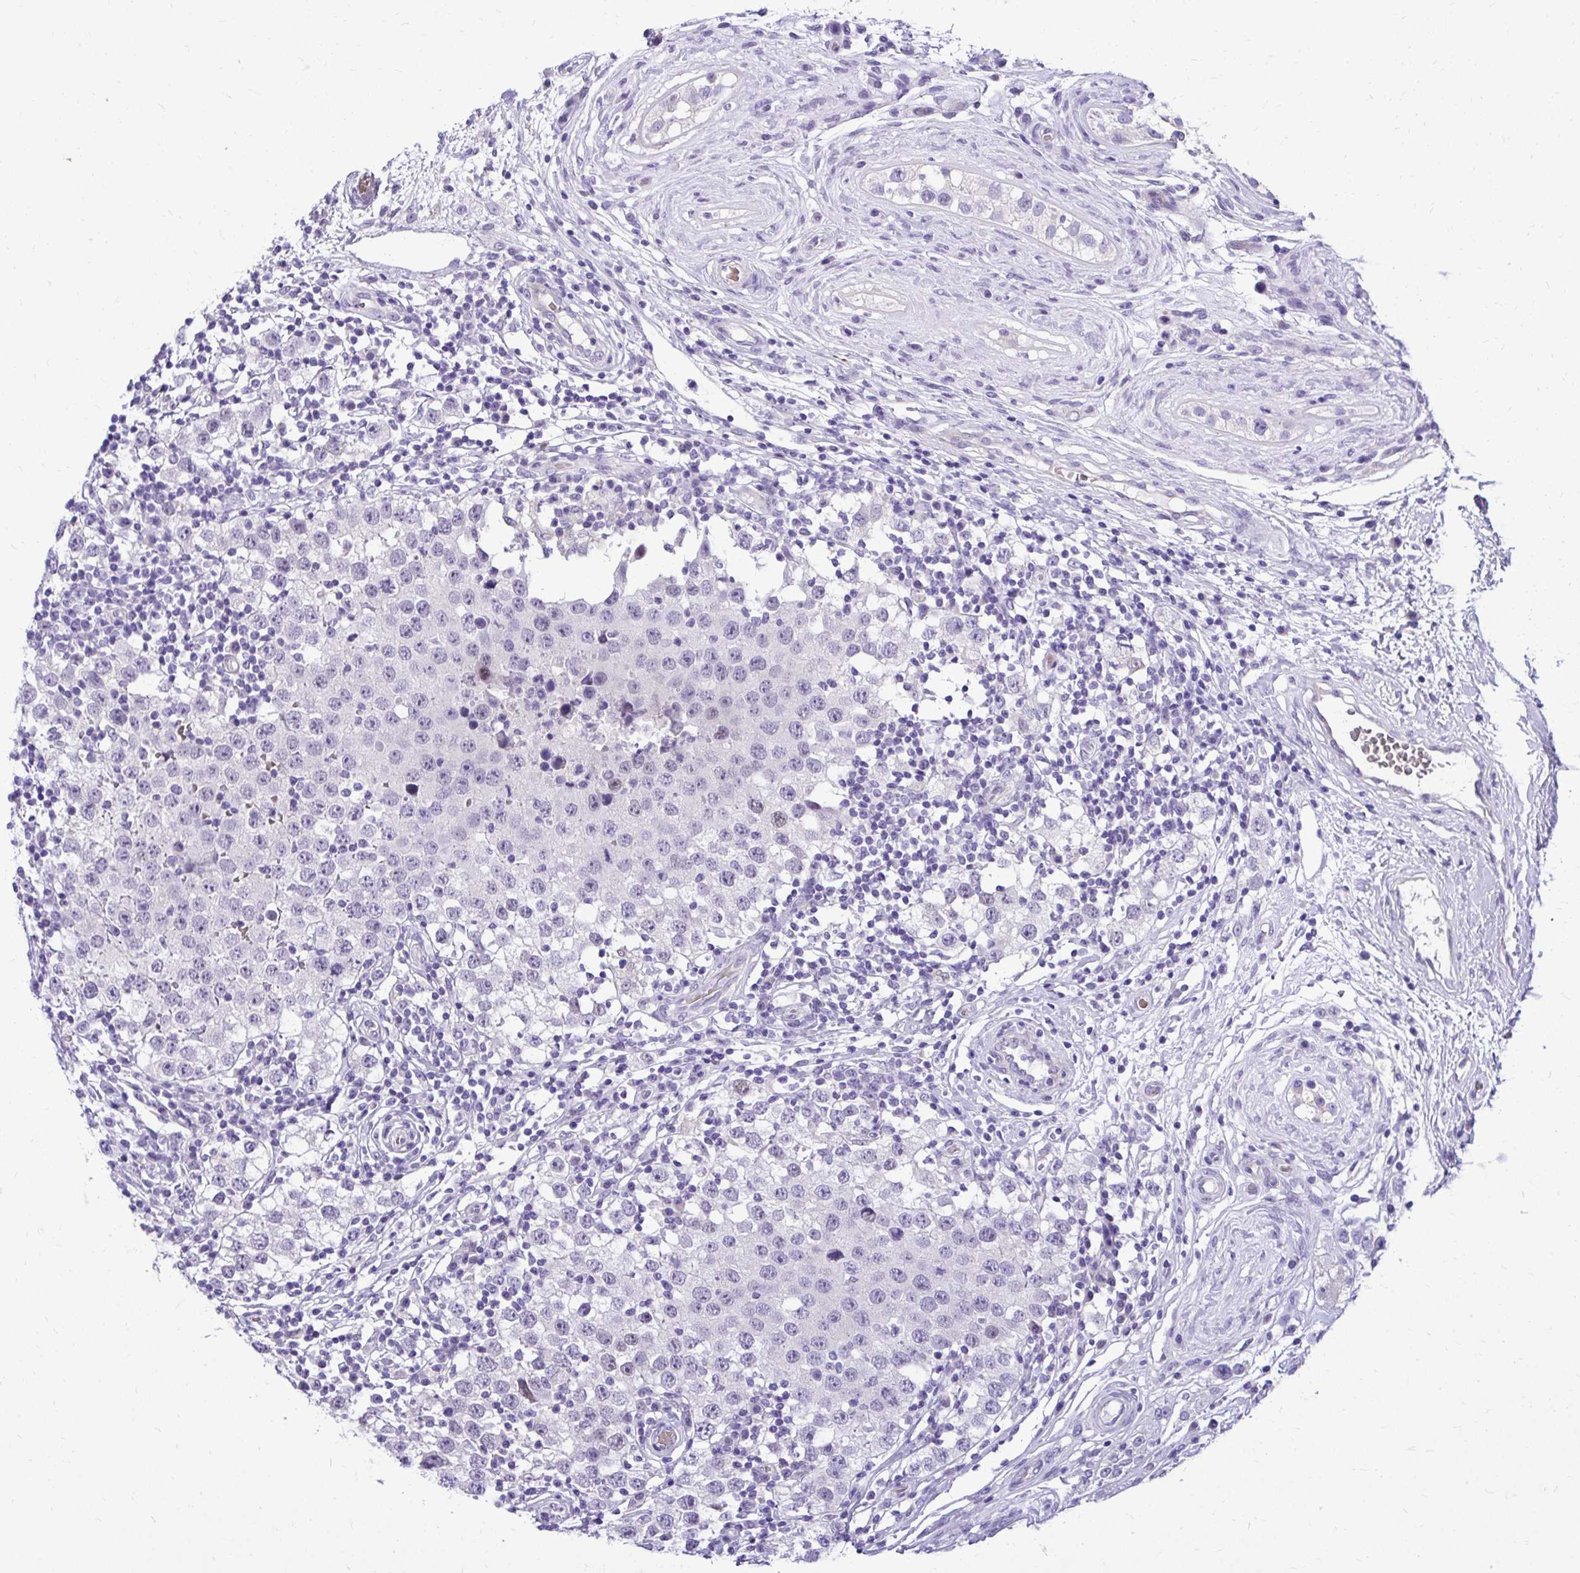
{"staining": {"intensity": "negative", "quantity": "none", "location": "none"}, "tissue": "testis cancer", "cell_type": "Tumor cells", "image_type": "cancer", "snomed": [{"axis": "morphology", "description": "Seminoma, NOS"}, {"axis": "topography", "description": "Testis"}], "caption": "The histopathology image shows no staining of tumor cells in testis cancer.", "gene": "ZSWIM9", "patient": {"sex": "male", "age": 34}}